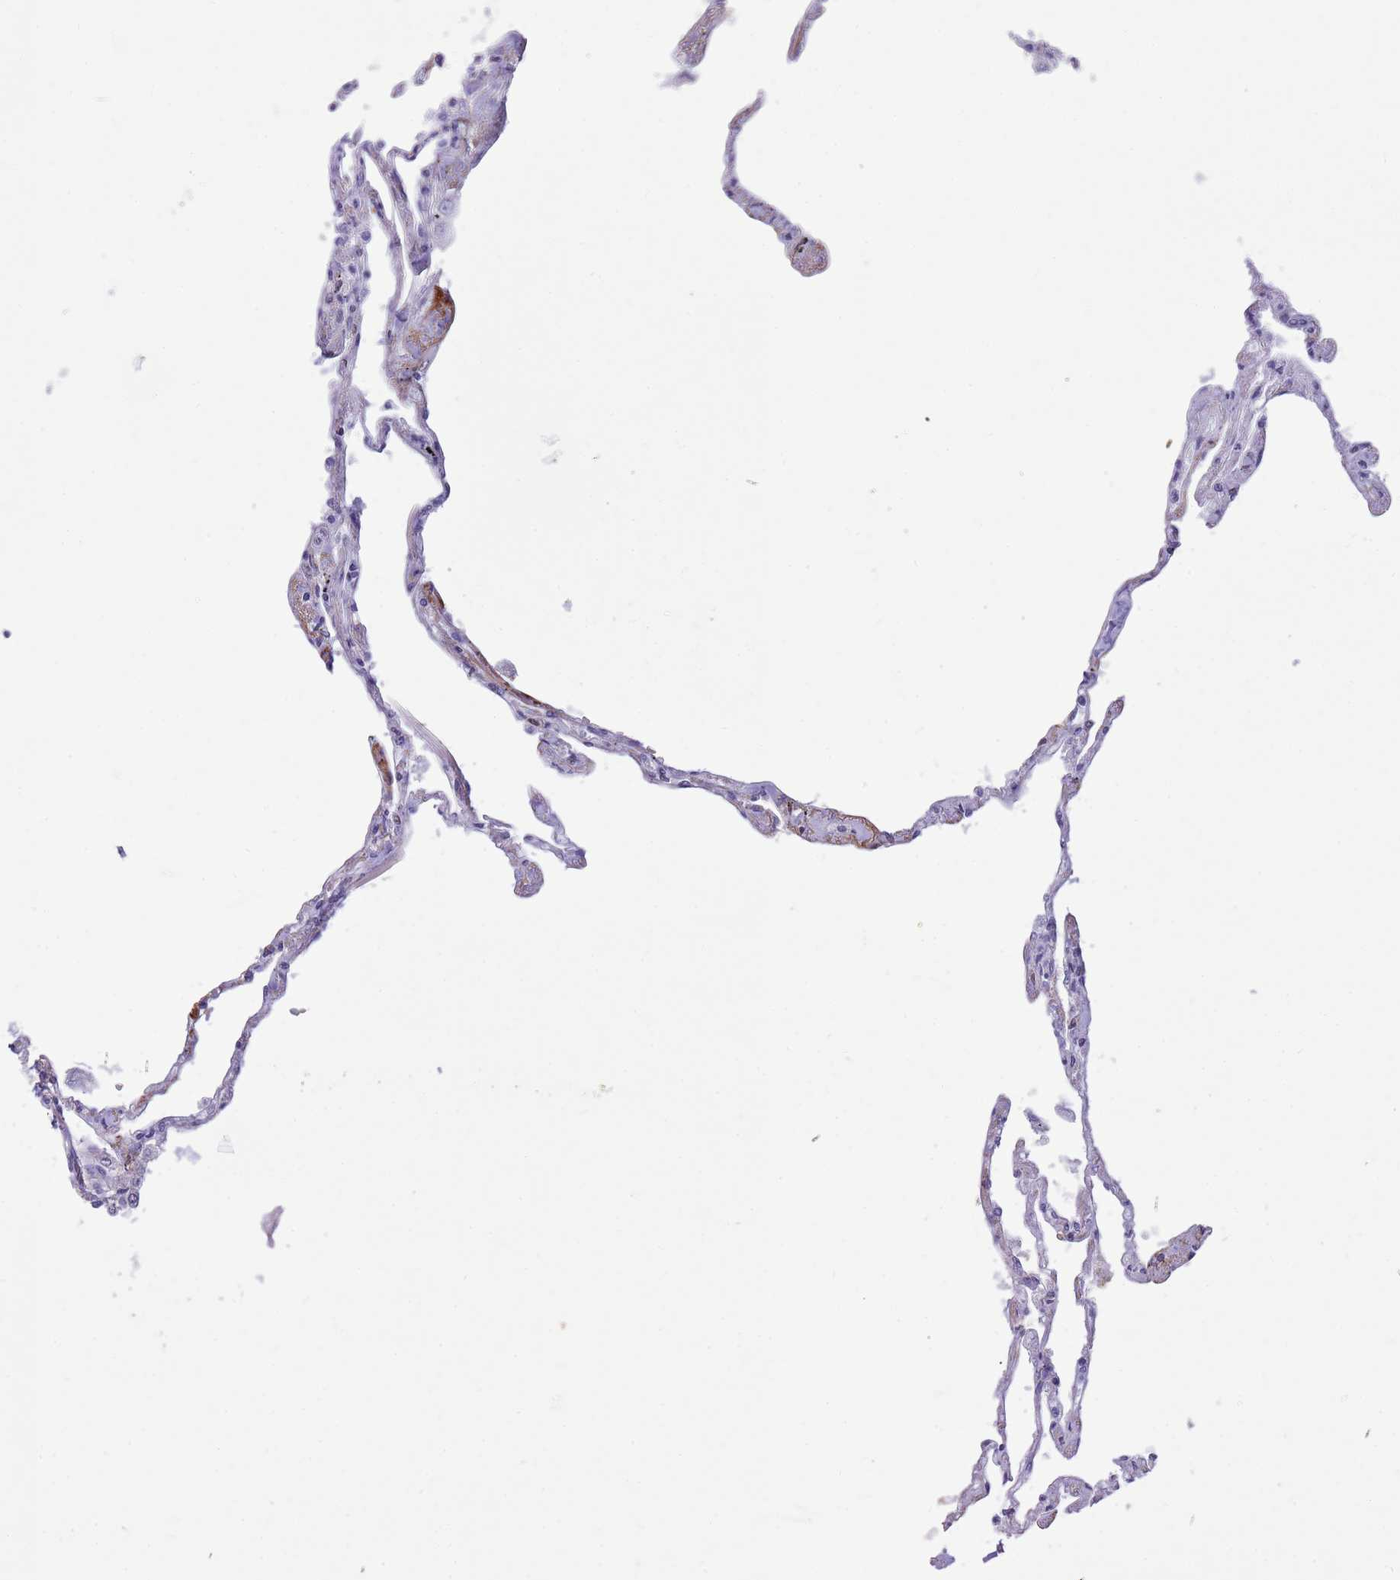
{"staining": {"intensity": "negative", "quantity": "none", "location": "none"}, "tissue": "lung", "cell_type": "Alveolar cells", "image_type": "normal", "snomed": [{"axis": "morphology", "description": "Normal tissue, NOS"}, {"axis": "topography", "description": "Lung"}], "caption": "Lung stained for a protein using immunohistochemistry (IHC) displays no expression alveolar cells.", "gene": "TRIM32", "patient": {"sex": "female", "age": 67}}